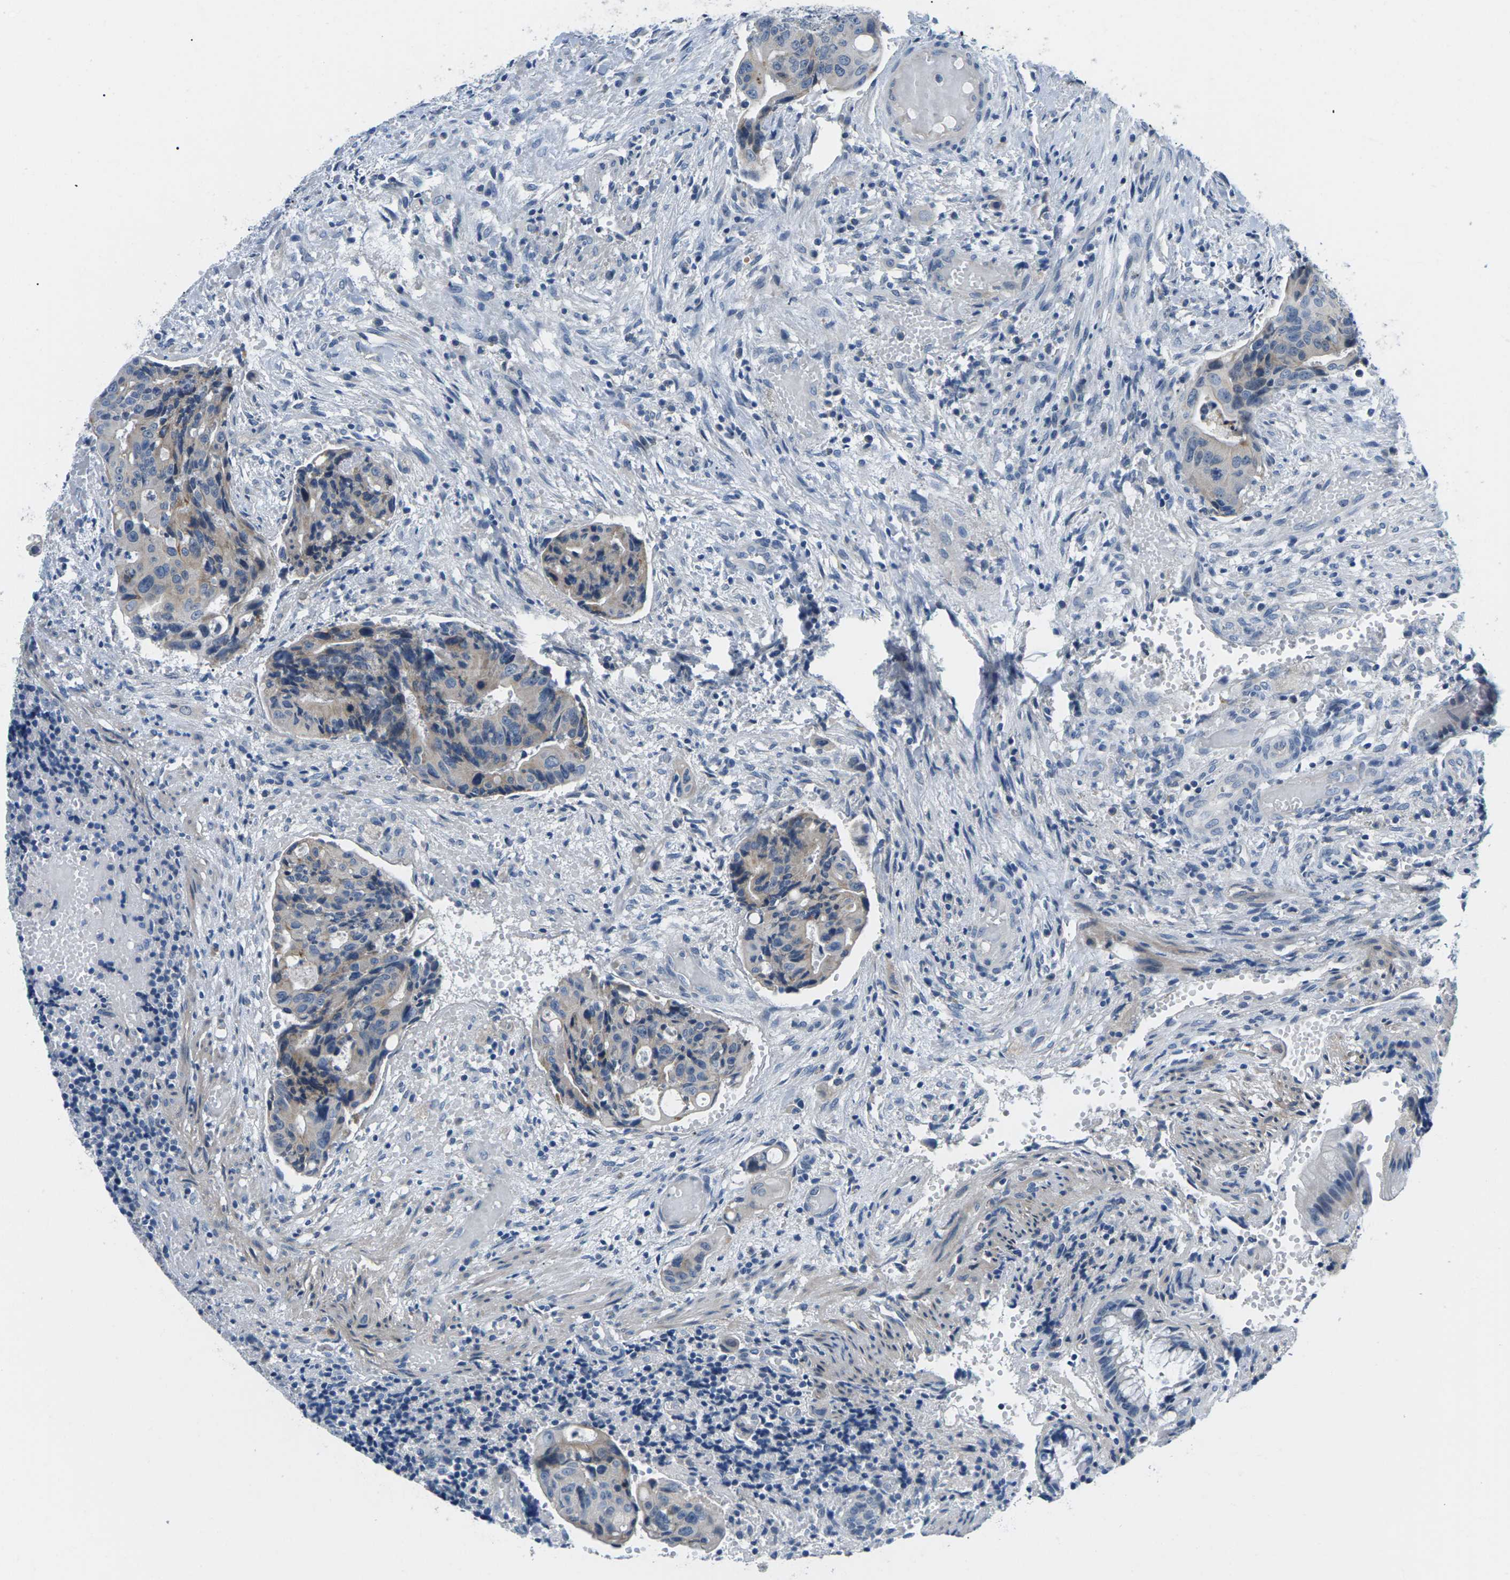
{"staining": {"intensity": "weak", "quantity": "<25%", "location": "cytoplasmic/membranous"}, "tissue": "colorectal cancer", "cell_type": "Tumor cells", "image_type": "cancer", "snomed": [{"axis": "morphology", "description": "Adenocarcinoma, NOS"}, {"axis": "topography", "description": "Colon"}], "caption": "Photomicrograph shows no significant protein expression in tumor cells of adenocarcinoma (colorectal). (Stains: DAB (3,3'-diaminobenzidine) IHC with hematoxylin counter stain, Microscopy: brightfield microscopy at high magnification).", "gene": "TSPAN2", "patient": {"sex": "female", "age": 57}}